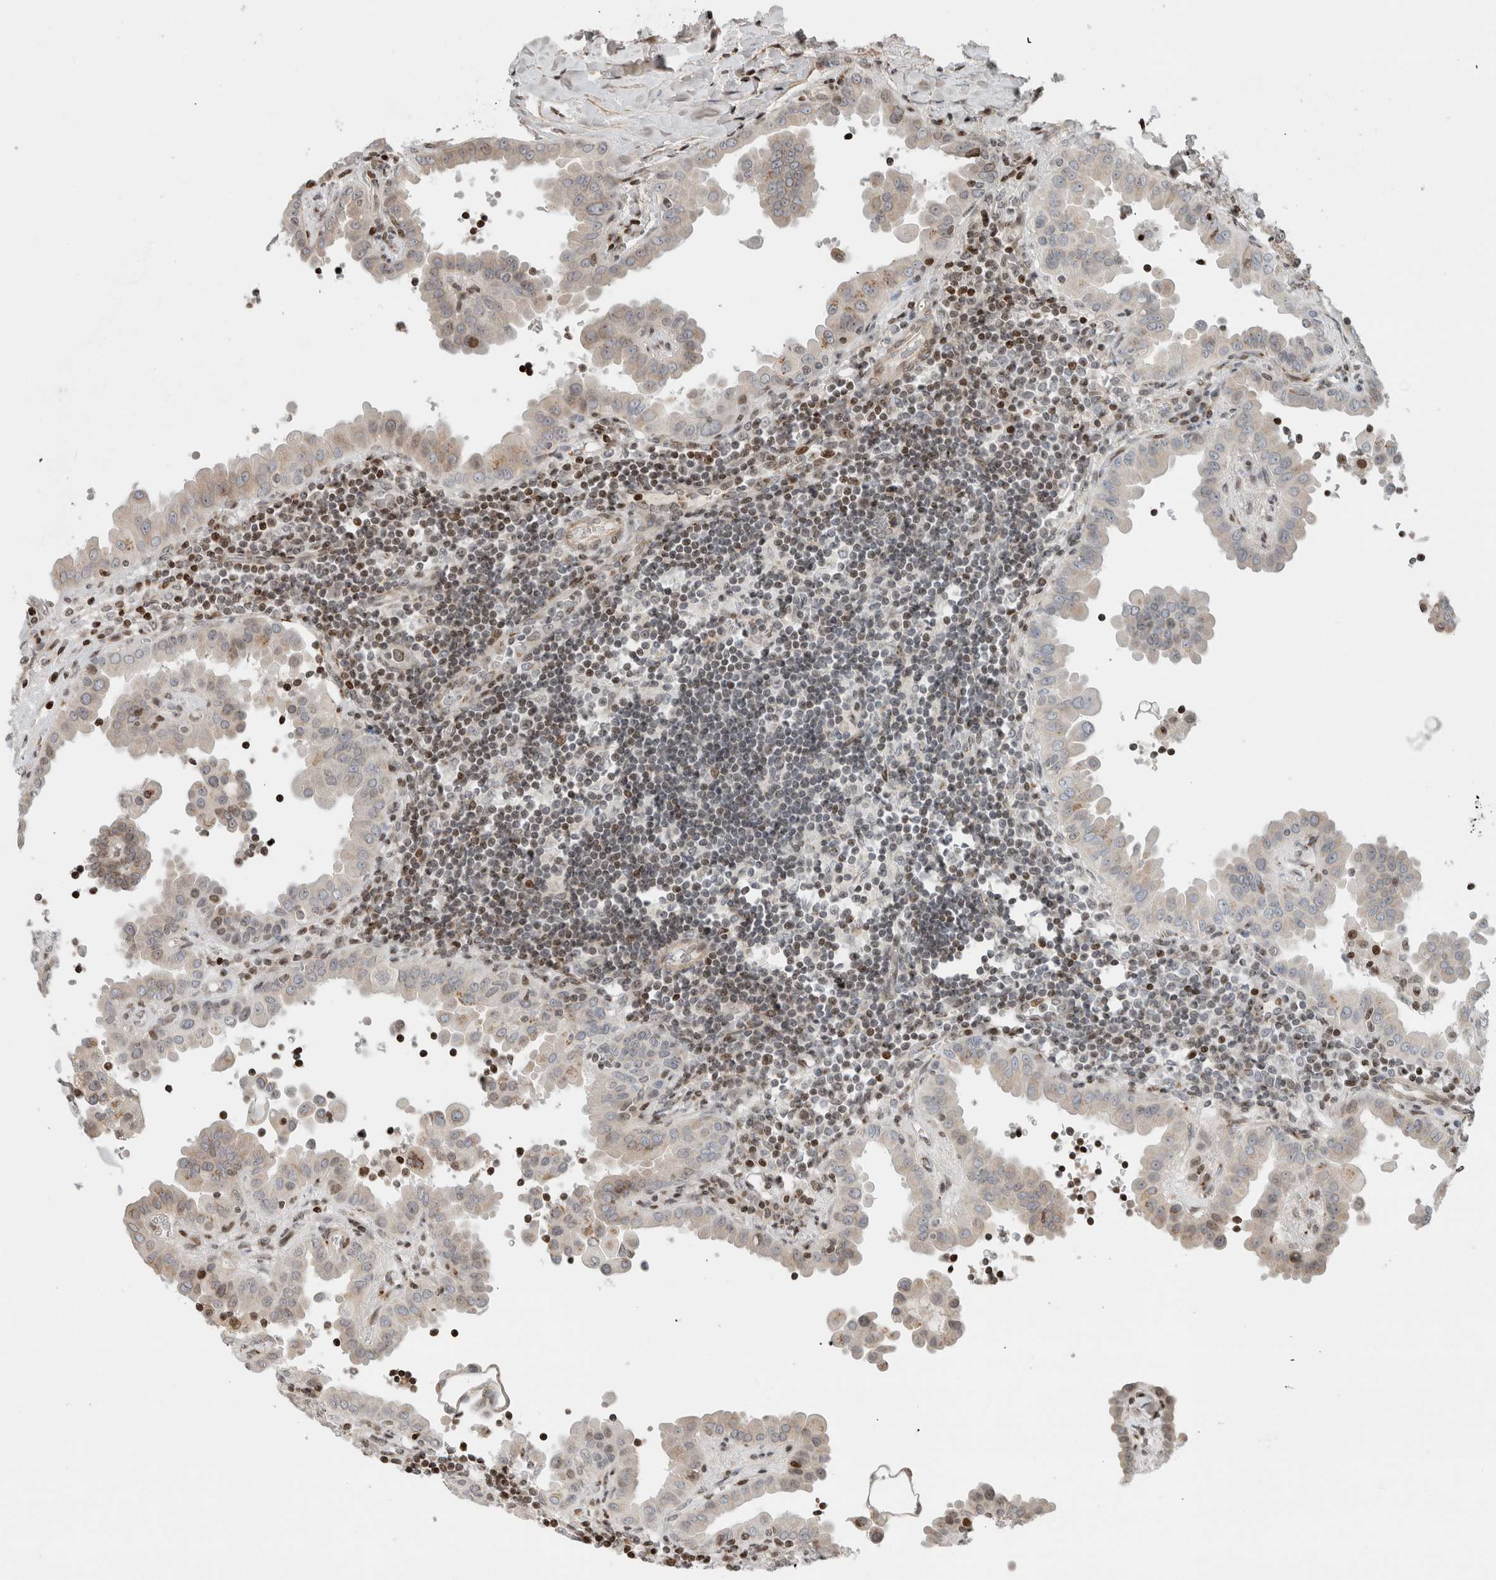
{"staining": {"intensity": "negative", "quantity": "none", "location": "none"}, "tissue": "thyroid cancer", "cell_type": "Tumor cells", "image_type": "cancer", "snomed": [{"axis": "morphology", "description": "Papillary adenocarcinoma, NOS"}, {"axis": "topography", "description": "Thyroid gland"}], "caption": "Immunohistochemical staining of human thyroid papillary adenocarcinoma displays no significant expression in tumor cells.", "gene": "GINS4", "patient": {"sex": "male", "age": 33}}